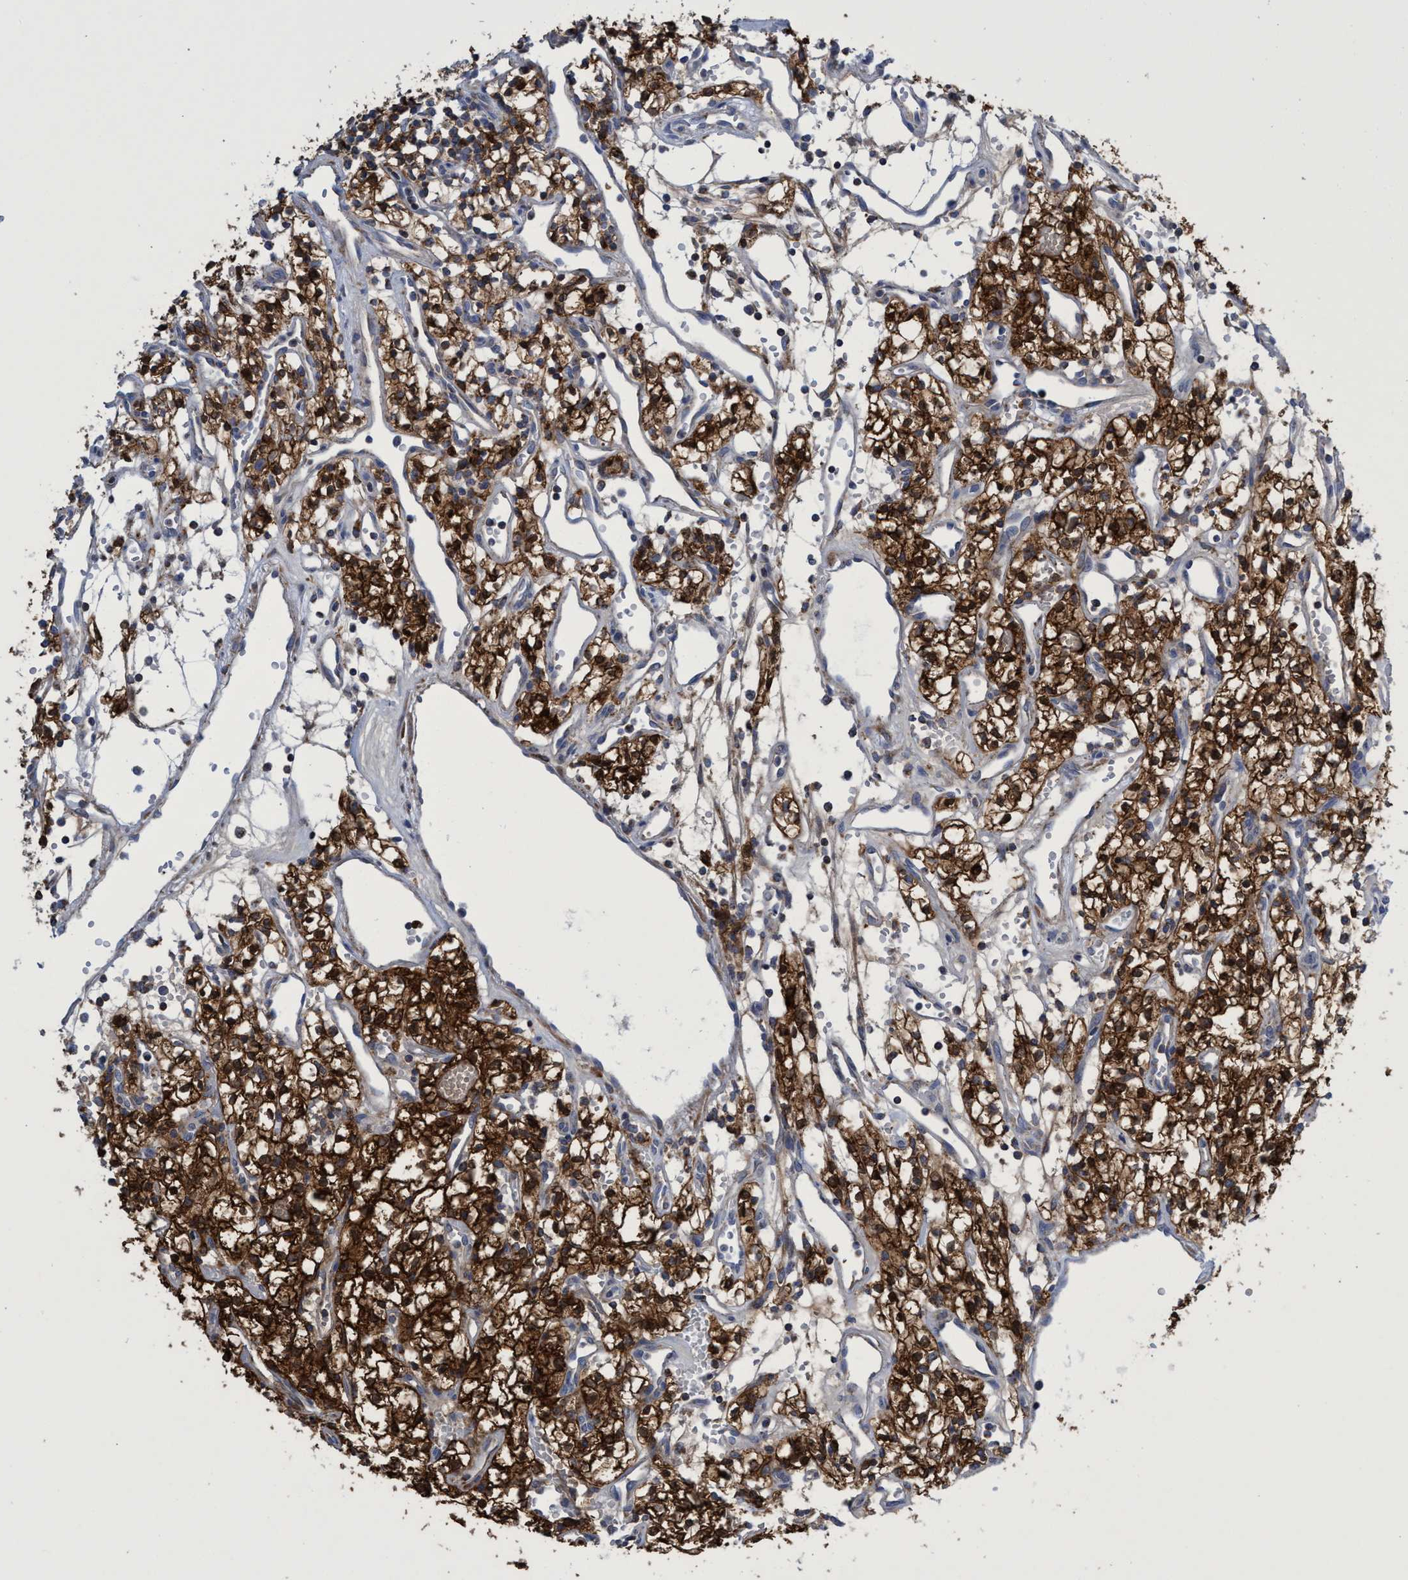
{"staining": {"intensity": "strong", "quantity": ">75%", "location": "cytoplasmic/membranous"}, "tissue": "renal cancer", "cell_type": "Tumor cells", "image_type": "cancer", "snomed": [{"axis": "morphology", "description": "Adenocarcinoma, NOS"}, {"axis": "topography", "description": "Kidney"}], "caption": "Immunohistochemical staining of human renal adenocarcinoma shows strong cytoplasmic/membranous protein staining in approximately >75% of tumor cells.", "gene": "CRYZ", "patient": {"sex": "male", "age": 59}}